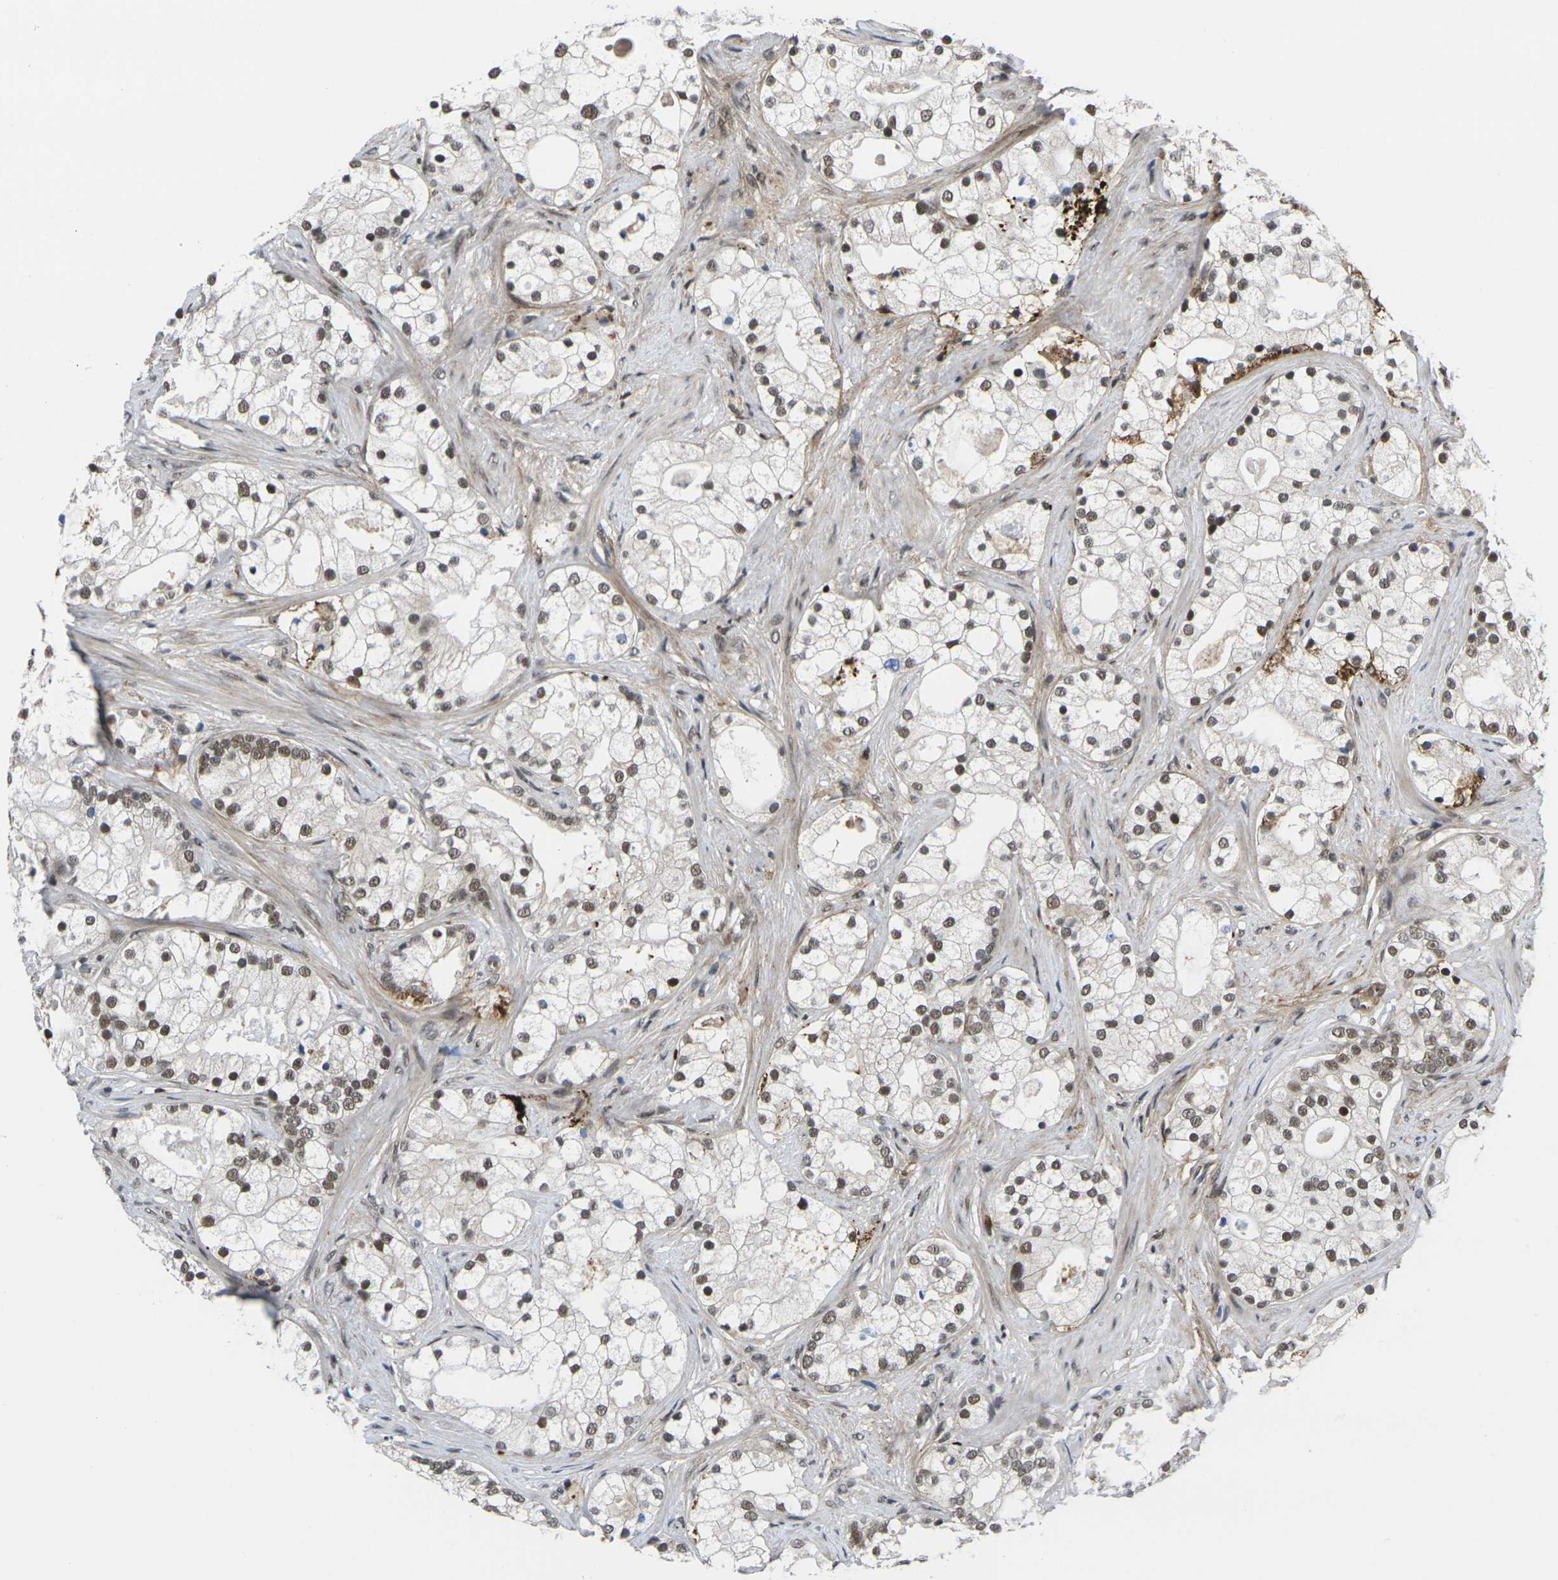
{"staining": {"intensity": "moderate", "quantity": ">75%", "location": "nuclear"}, "tissue": "prostate cancer", "cell_type": "Tumor cells", "image_type": "cancer", "snomed": [{"axis": "morphology", "description": "Adenocarcinoma, Low grade"}, {"axis": "topography", "description": "Prostate"}], "caption": "Prostate cancer stained with a protein marker shows moderate staining in tumor cells.", "gene": "RBM7", "patient": {"sex": "male", "age": 58}}